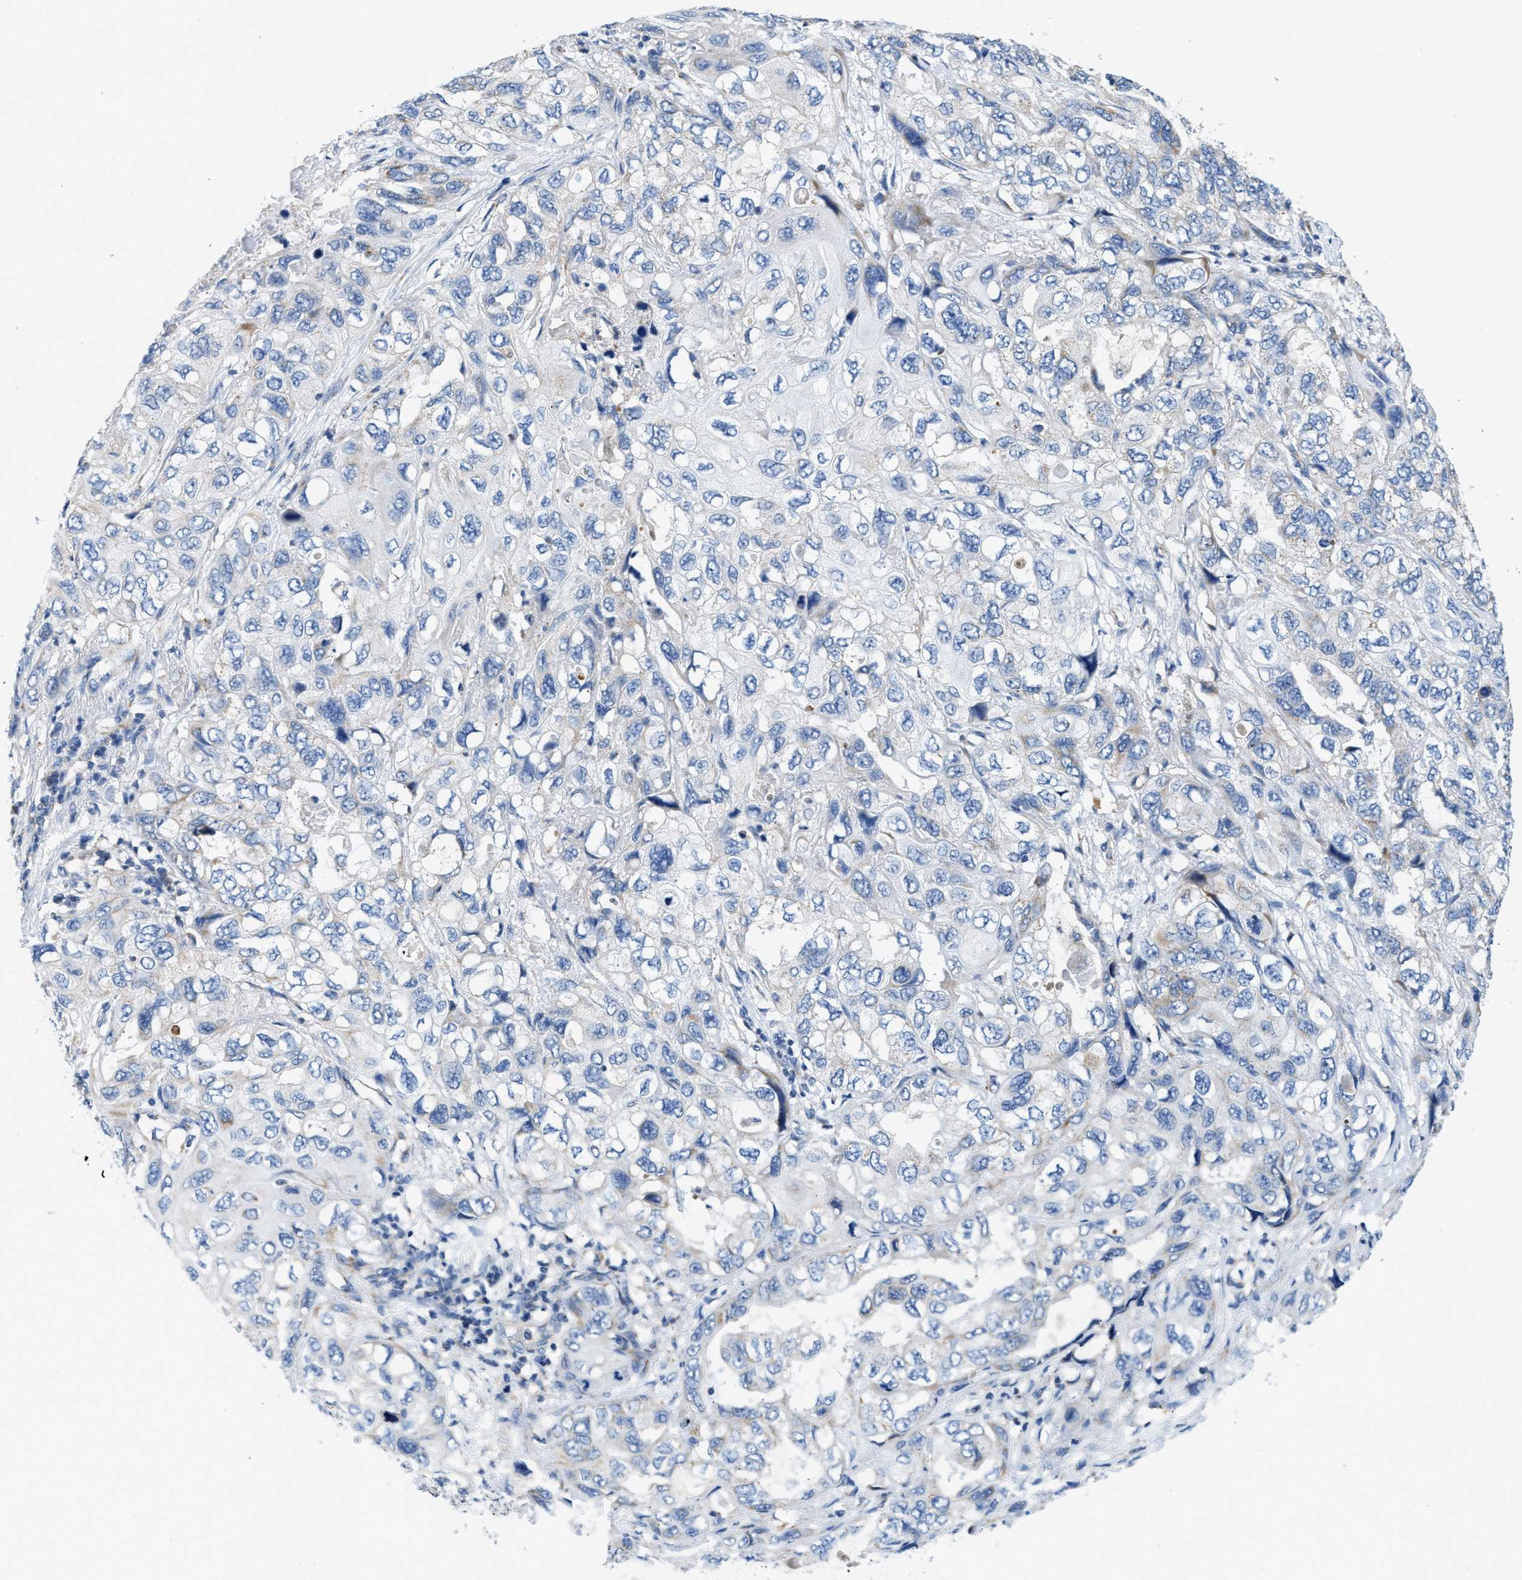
{"staining": {"intensity": "weak", "quantity": "<25%", "location": "cytoplasmic/membranous"}, "tissue": "lung cancer", "cell_type": "Tumor cells", "image_type": "cancer", "snomed": [{"axis": "morphology", "description": "Squamous cell carcinoma, NOS"}, {"axis": "topography", "description": "Lung"}], "caption": "Immunohistochemistry histopathology image of neoplastic tissue: lung cancer (squamous cell carcinoma) stained with DAB (3,3'-diaminobenzidine) demonstrates no significant protein positivity in tumor cells. Nuclei are stained in blue.", "gene": "SLC25A13", "patient": {"sex": "female", "age": 73}}